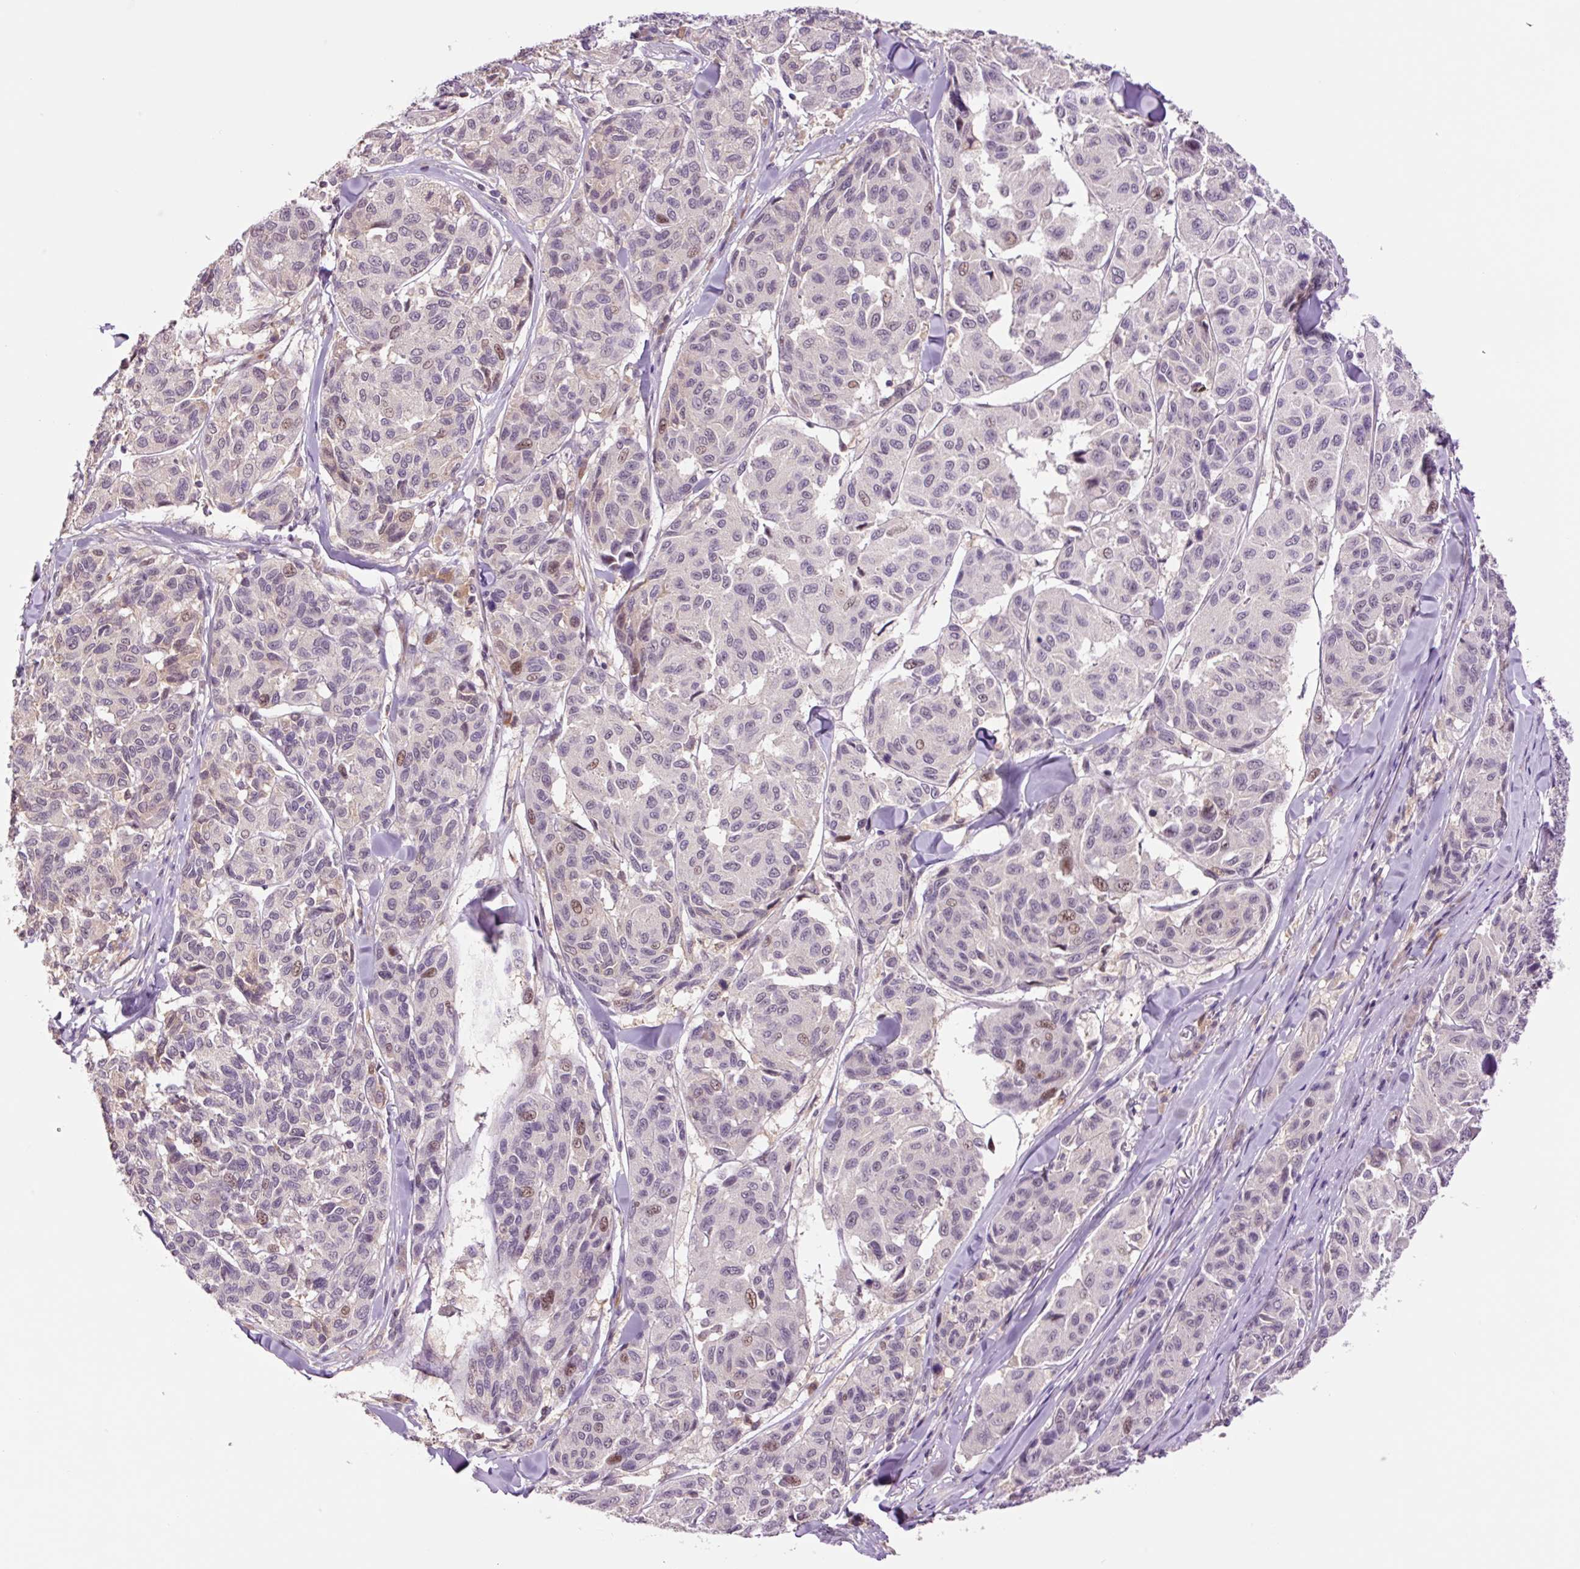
{"staining": {"intensity": "weak", "quantity": "<25%", "location": "cytoplasmic/membranous"}, "tissue": "melanoma", "cell_type": "Tumor cells", "image_type": "cancer", "snomed": [{"axis": "morphology", "description": "Malignant melanoma, NOS"}, {"axis": "topography", "description": "Skin"}], "caption": "Malignant melanoma was stained to show a protein in brown. There is no significant expression in tumor cells.", "gene": "DPPA4", "patient": {"sex": "female", "age": 66}}